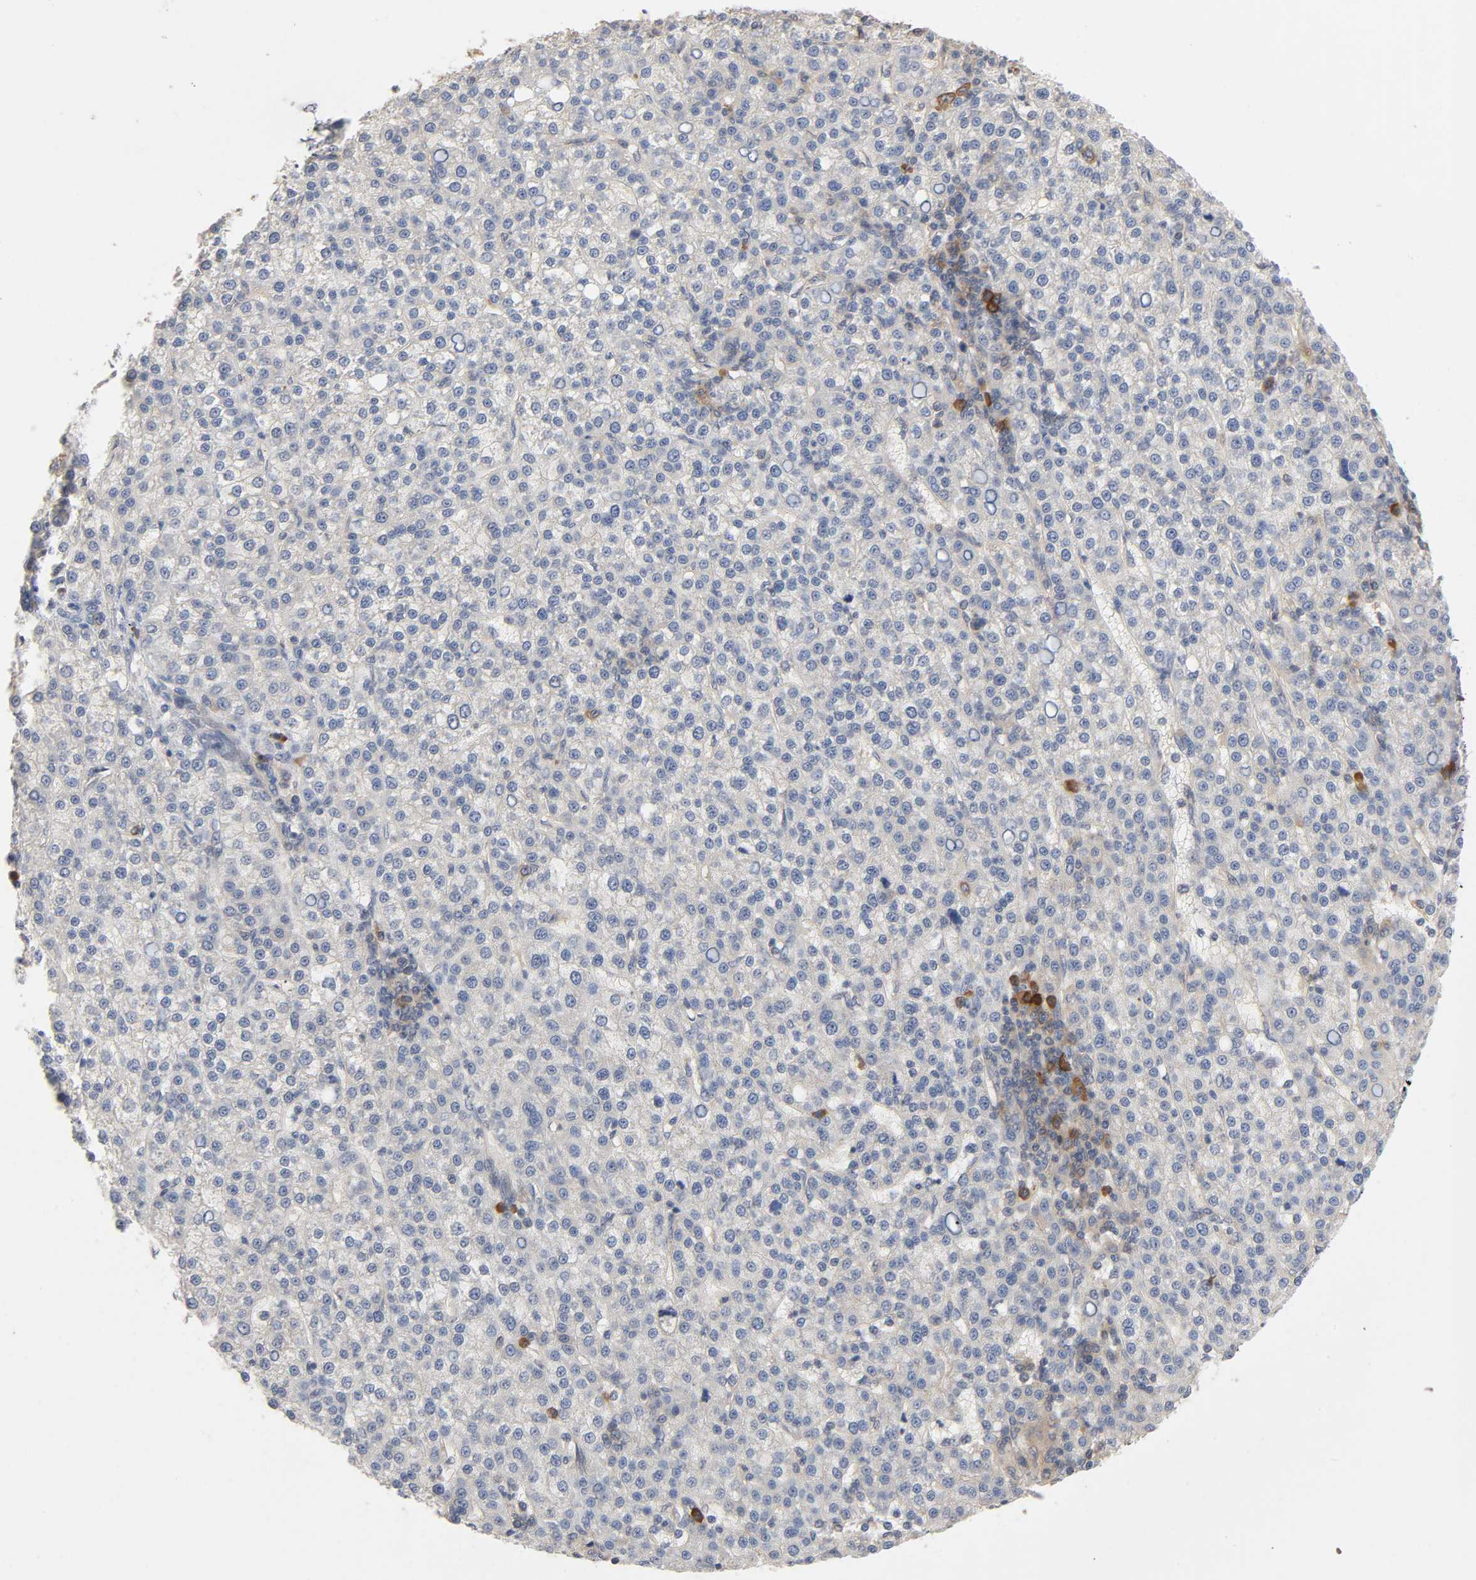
{"staining": {"intensity": "negative", "quantity": "none", "location": "none"}, "tissue": "liver cancer", "cell_type": "Tumor cells", "image_type": "cancer", "snomed": [{"axis": "morphology", "description": "Cholangiocarcinoma"}, {"axis": "topography", "description": "Liver"}], "caption": "Human liver cancer stained for a protein using immunohistochemistry exhibits no expression in tumor cells.", "gene": "SCHIP1", "patient": {"sex": "female", "age": 79}}